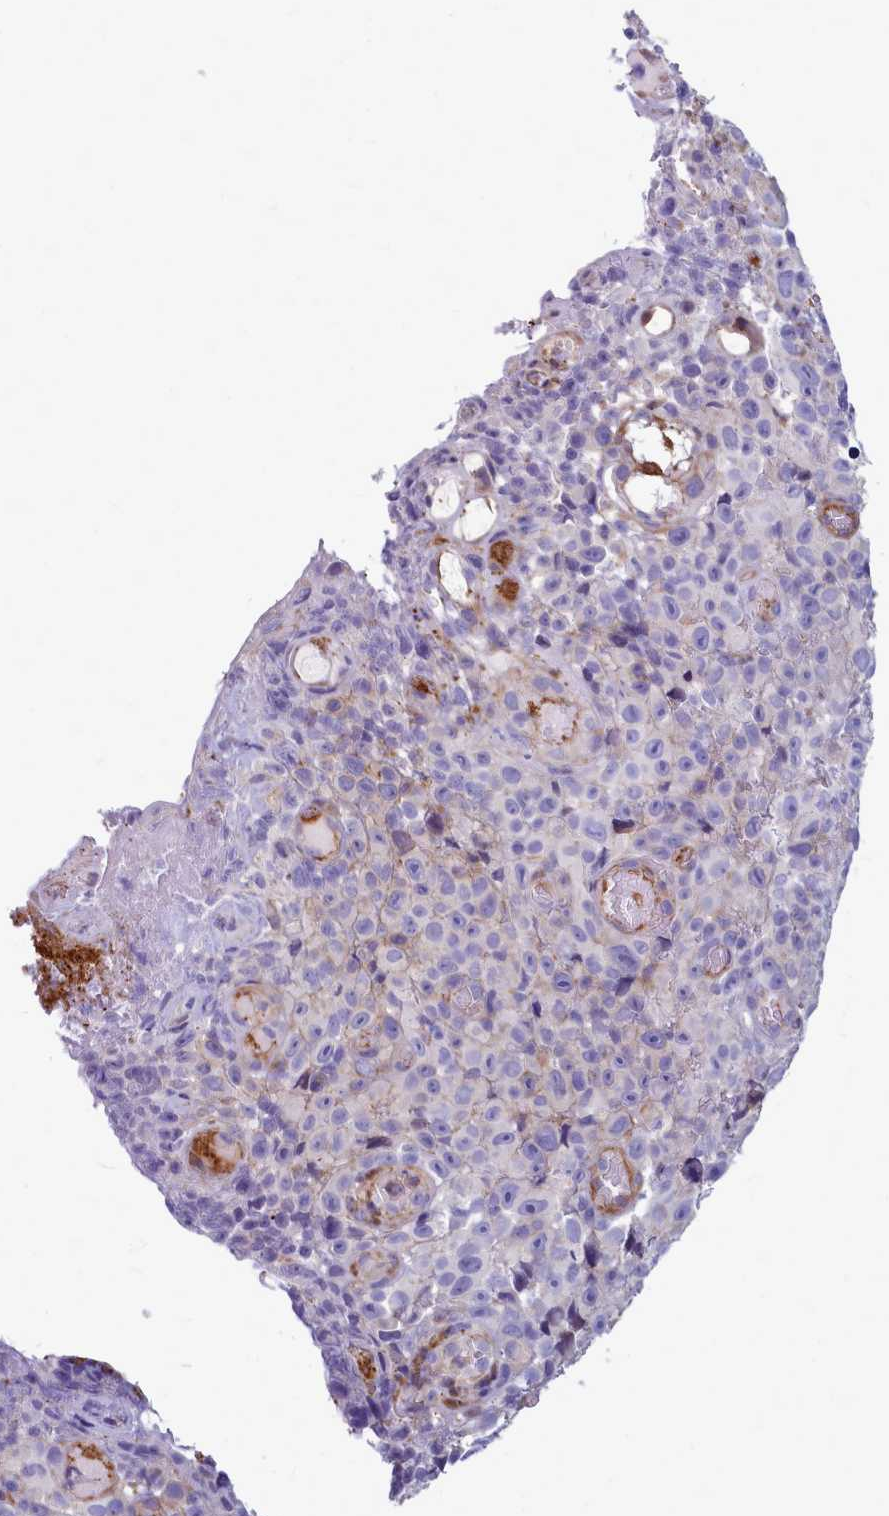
{"staining": {"intensity": "negative", "quantity": "none", "location": "none"}, "tissue": "melanoma", "cell_type": "Tumor cells", "image_type": "cancer", "snomed": [{"axis": "morphology", "description": "Malignant melanoma, NOS"}, {"axis": "topography", "description": "Skin"}], "caption": "Melanoma was stained to show a protein in brown. There is no significant staining in tumor cells.", "gene": "TTC5", "patient": {"sex": "female", "age": 82}}